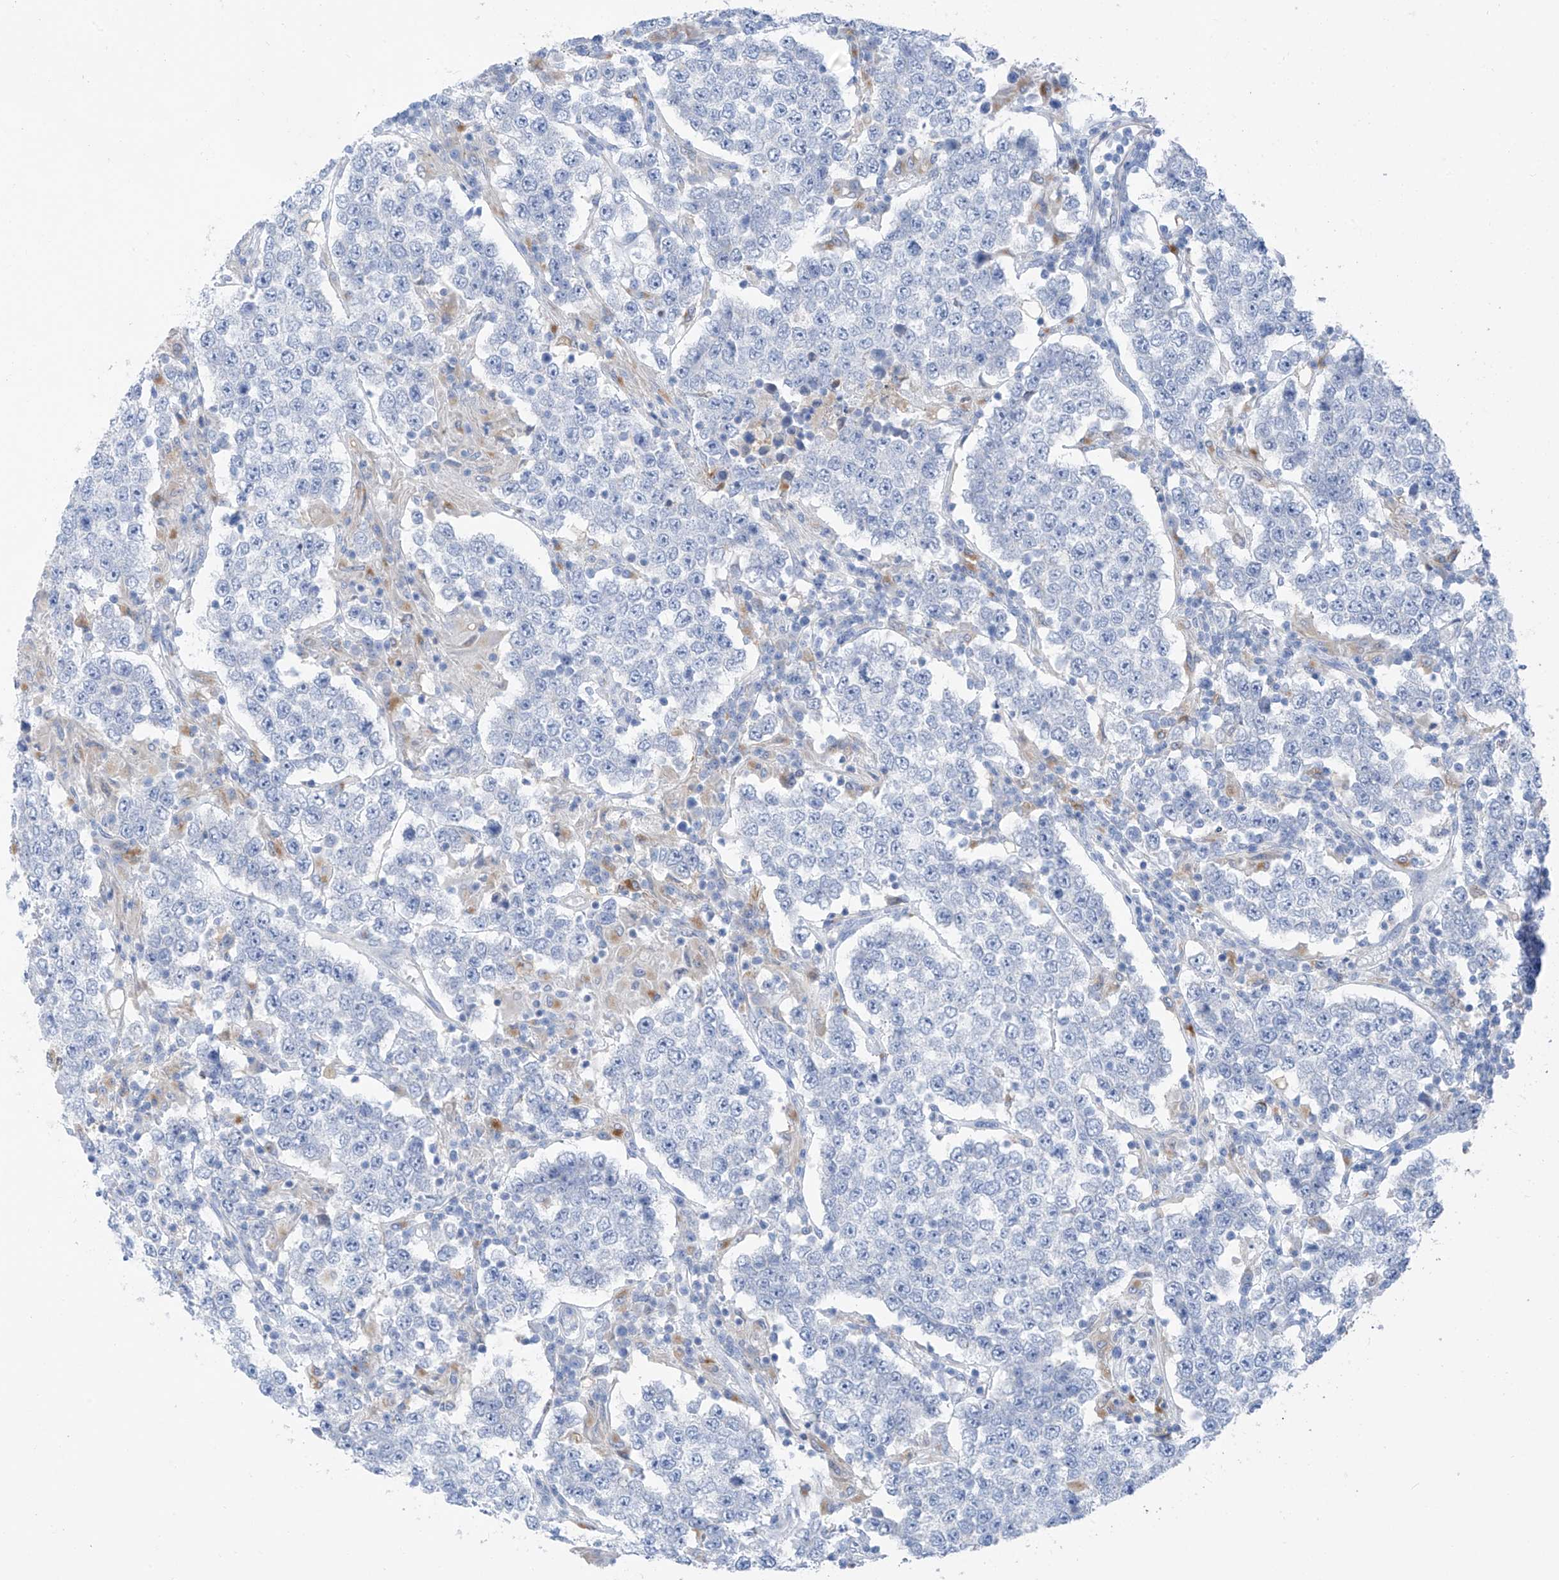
{"staining": {"intensity": "negative", "quantity": "none", "location": "none"}, "tissue": "testis cancer", "cell_type": "Tumor cells", "image_type": "cancer", "snomed": [{"axis": "morphology", "description": "Normal tissue, NOS"}, {"axis": "morphology", "description": "Urothelial carcinoma, High grade"}, {"axis": "morphology", "description": "Seminoma, NOS"}, {"axis": "morphology", "description": "Carcinoma, Embryonal, NOS"}, {"axis": "topography", "description": "Urinary bladder"}, {"axis": "topography", "description": "Testis"}], "caption": "High magnification brightfield microscopy of embryonal carcinoma (testis) stained with DAB (3,3'-diaminobenzidine) (brown) and counterstained with hematoxylin (blue): tumor cells show no significant positivity.", "gene": "GLMP", "patient": {"sex": "male", "age": 41}}